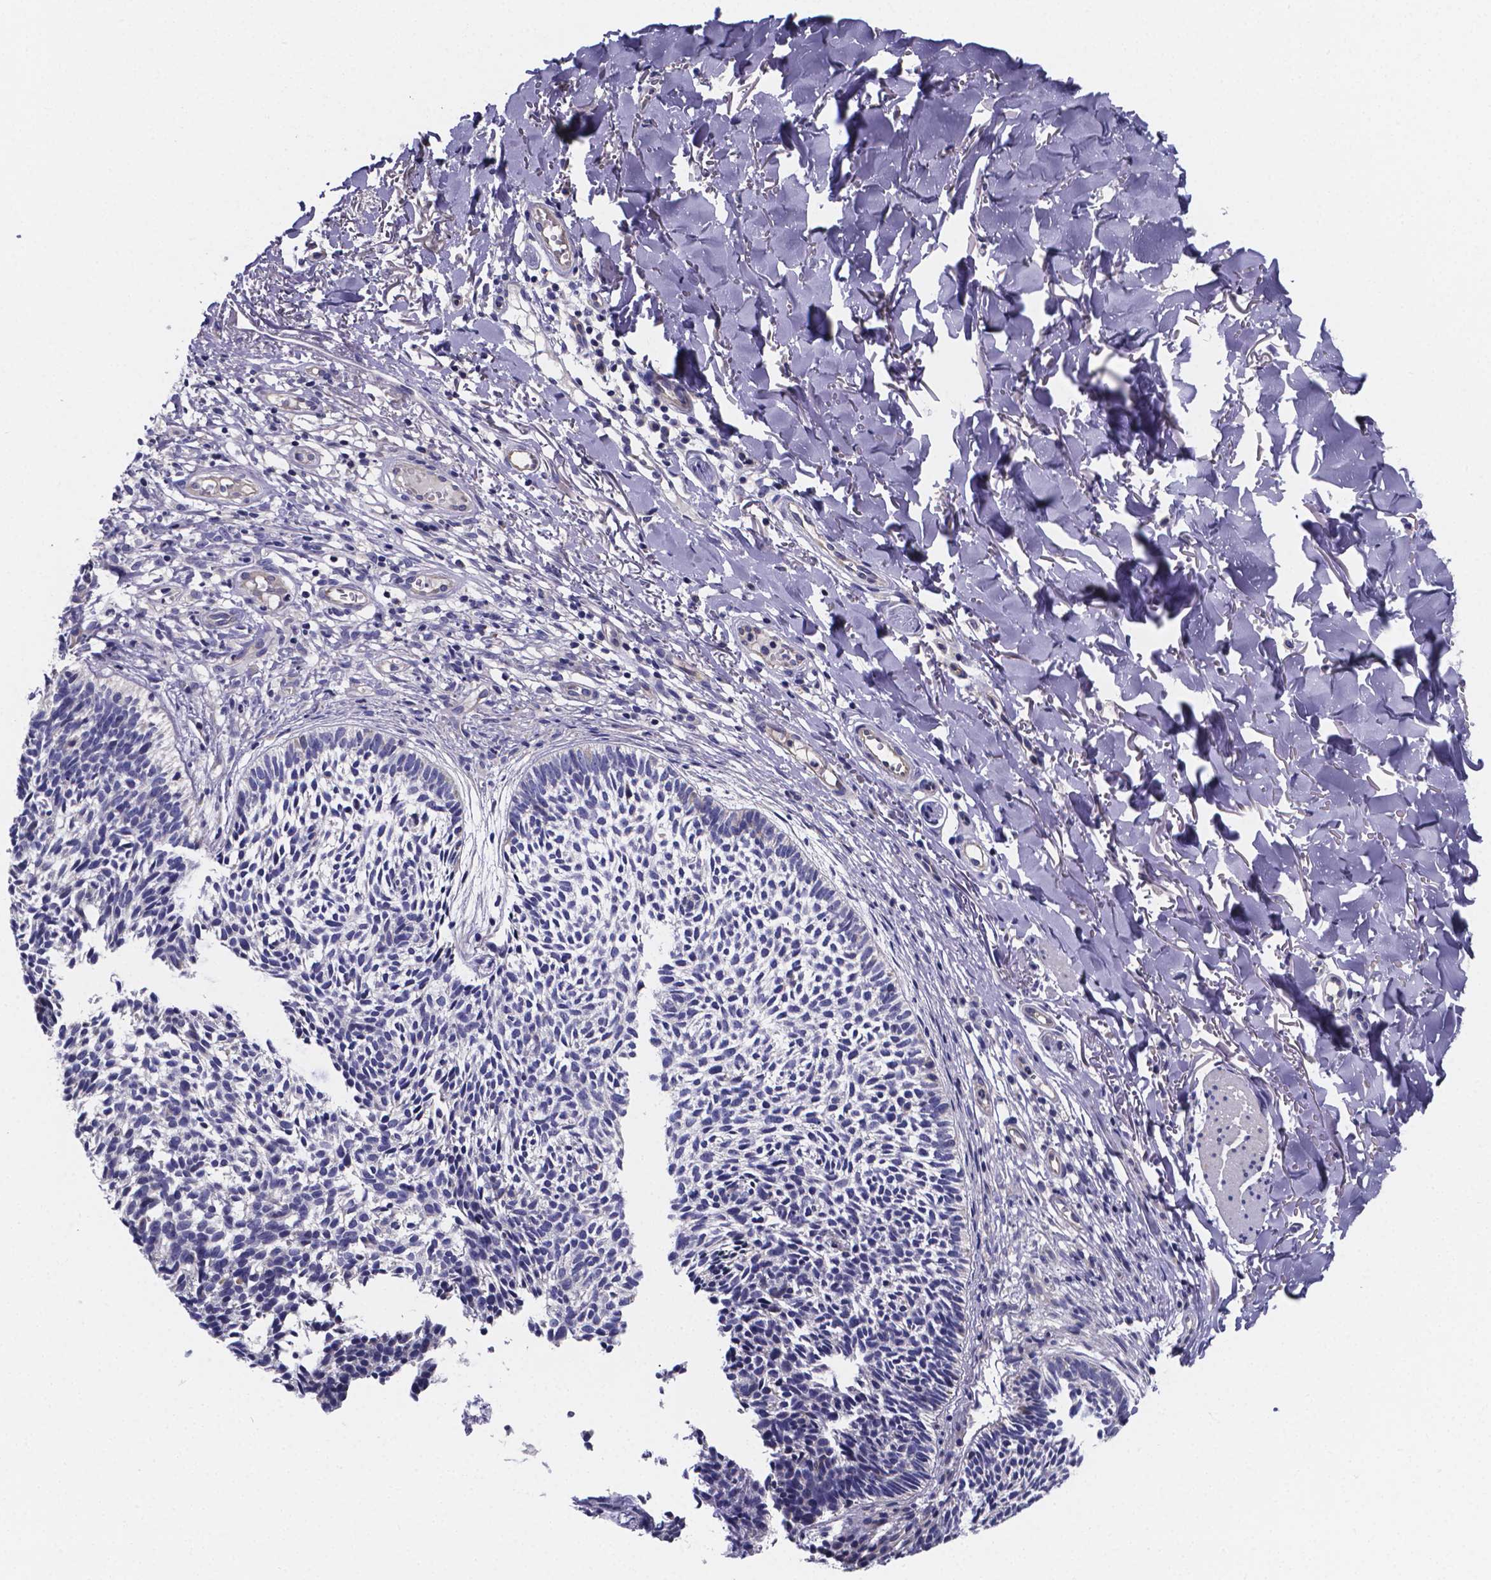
{"staining": {"intensity": "negative", "quantity": "none", "location": "none"}, "tissue": "skin cancer", "cell_type": "Tumor cells", "image_type": "cancer", "snomed": [{"axis": "morphology", "description": "Basal cell carcinoma"}, {"axis": "topography", "description": "Skin"}], "caption": "Histopathology image shows no protein expression in tumor cells of basal cell carcinoma (skin) tissue.", "gene": "SFRP4", "patient": {"sex": "male", "age": 78}}